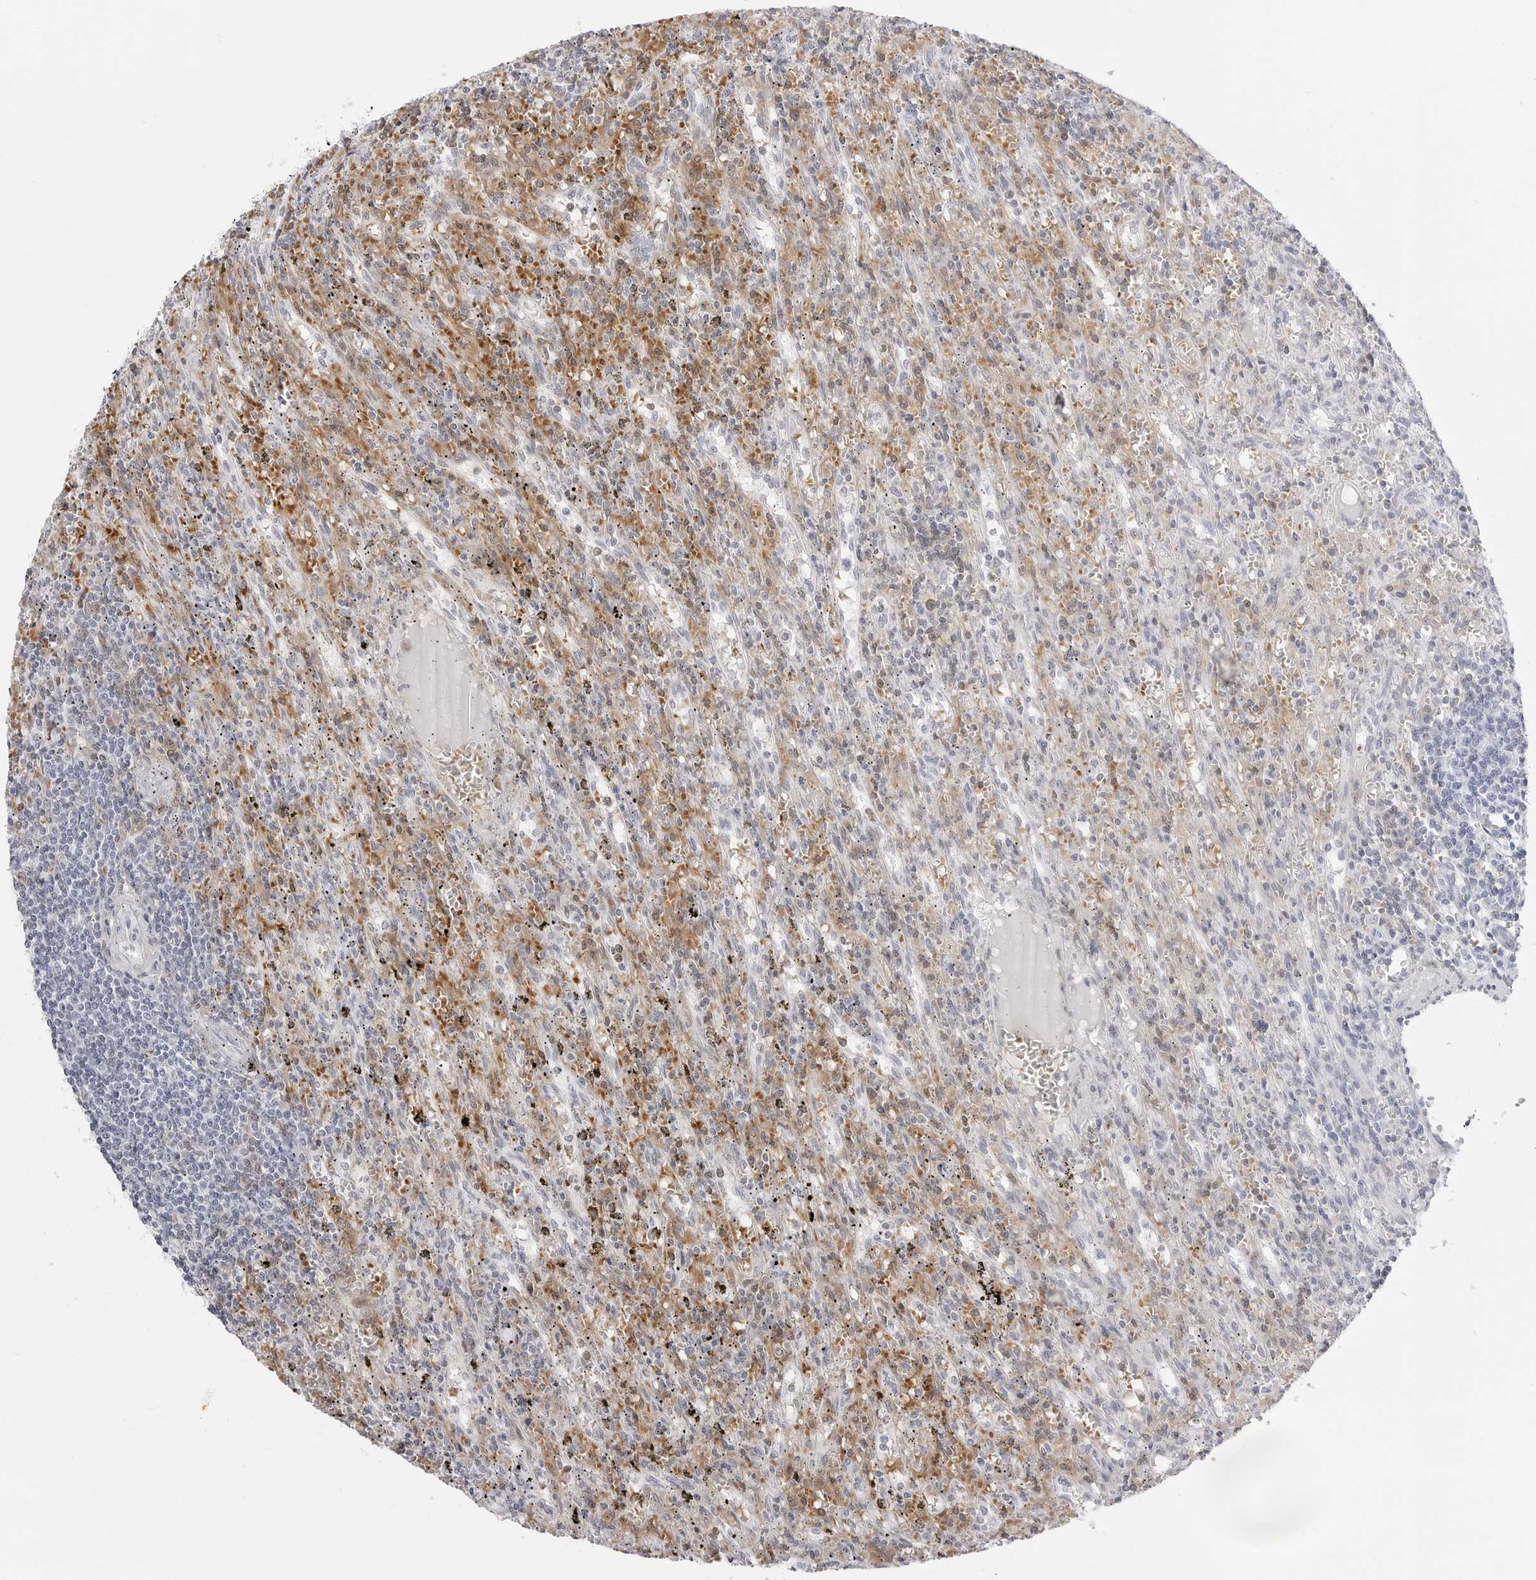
{"staining": {"intensity": "negative", "quantity": "none", "location": "none"}, "tissue": "lymphoma", "cell_type": "Tumor cells", "image_type": "cancer", "snomed": [{"axis": "morphology", "description": "Malignant lymphoma, non-Hodgkin's type, Low grade"}, {"axis": "topography", "description": "Spleen"}], "caption": "Immunohistochemistry histopathology image of neoplastic tissue: lymphoma stained with DAB displays no significant protein staining in tumor cells.", "gene": "TSSK1B", "patient": {"sex": "male", "age": 76}}